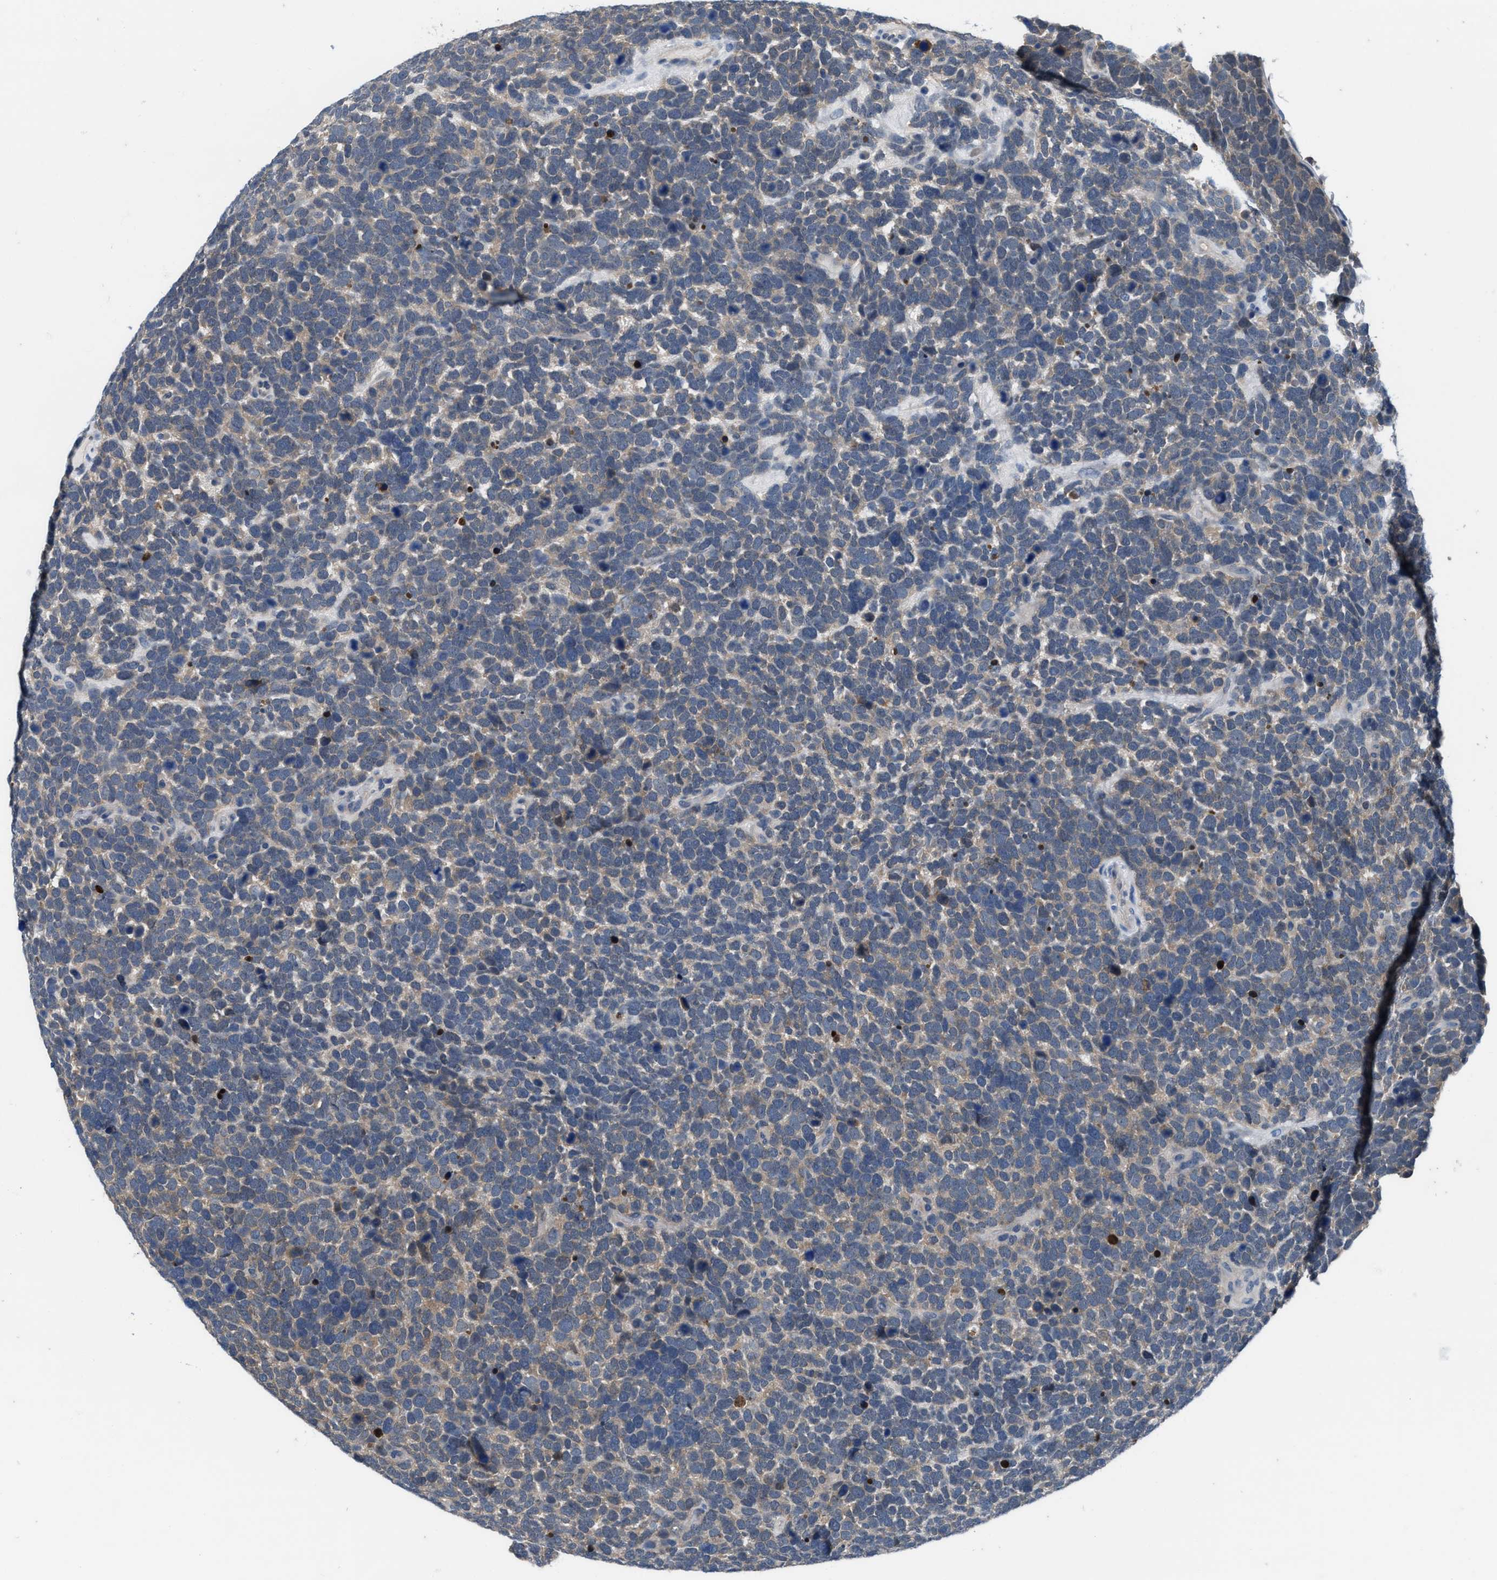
{"staining": {"intensity": "negative", "quantity": "none", "location": "none"}, "tissue": "urothelial cancer", "cell_type": "Tumor cells", "image_type": "cancer", "snomed": [{"axis": "morphology", "description": "Urothelial carcinoma, High grade"}, {"axis": "topography", "description": "Urinary bladder"}], "caption": "This is an immunohistochemistry image of human urothelial carcinoma (high-grade). There is no staining in tumor cells.", "gene": "NUDT5", "patient": {"sex": "female", "age": 82}}